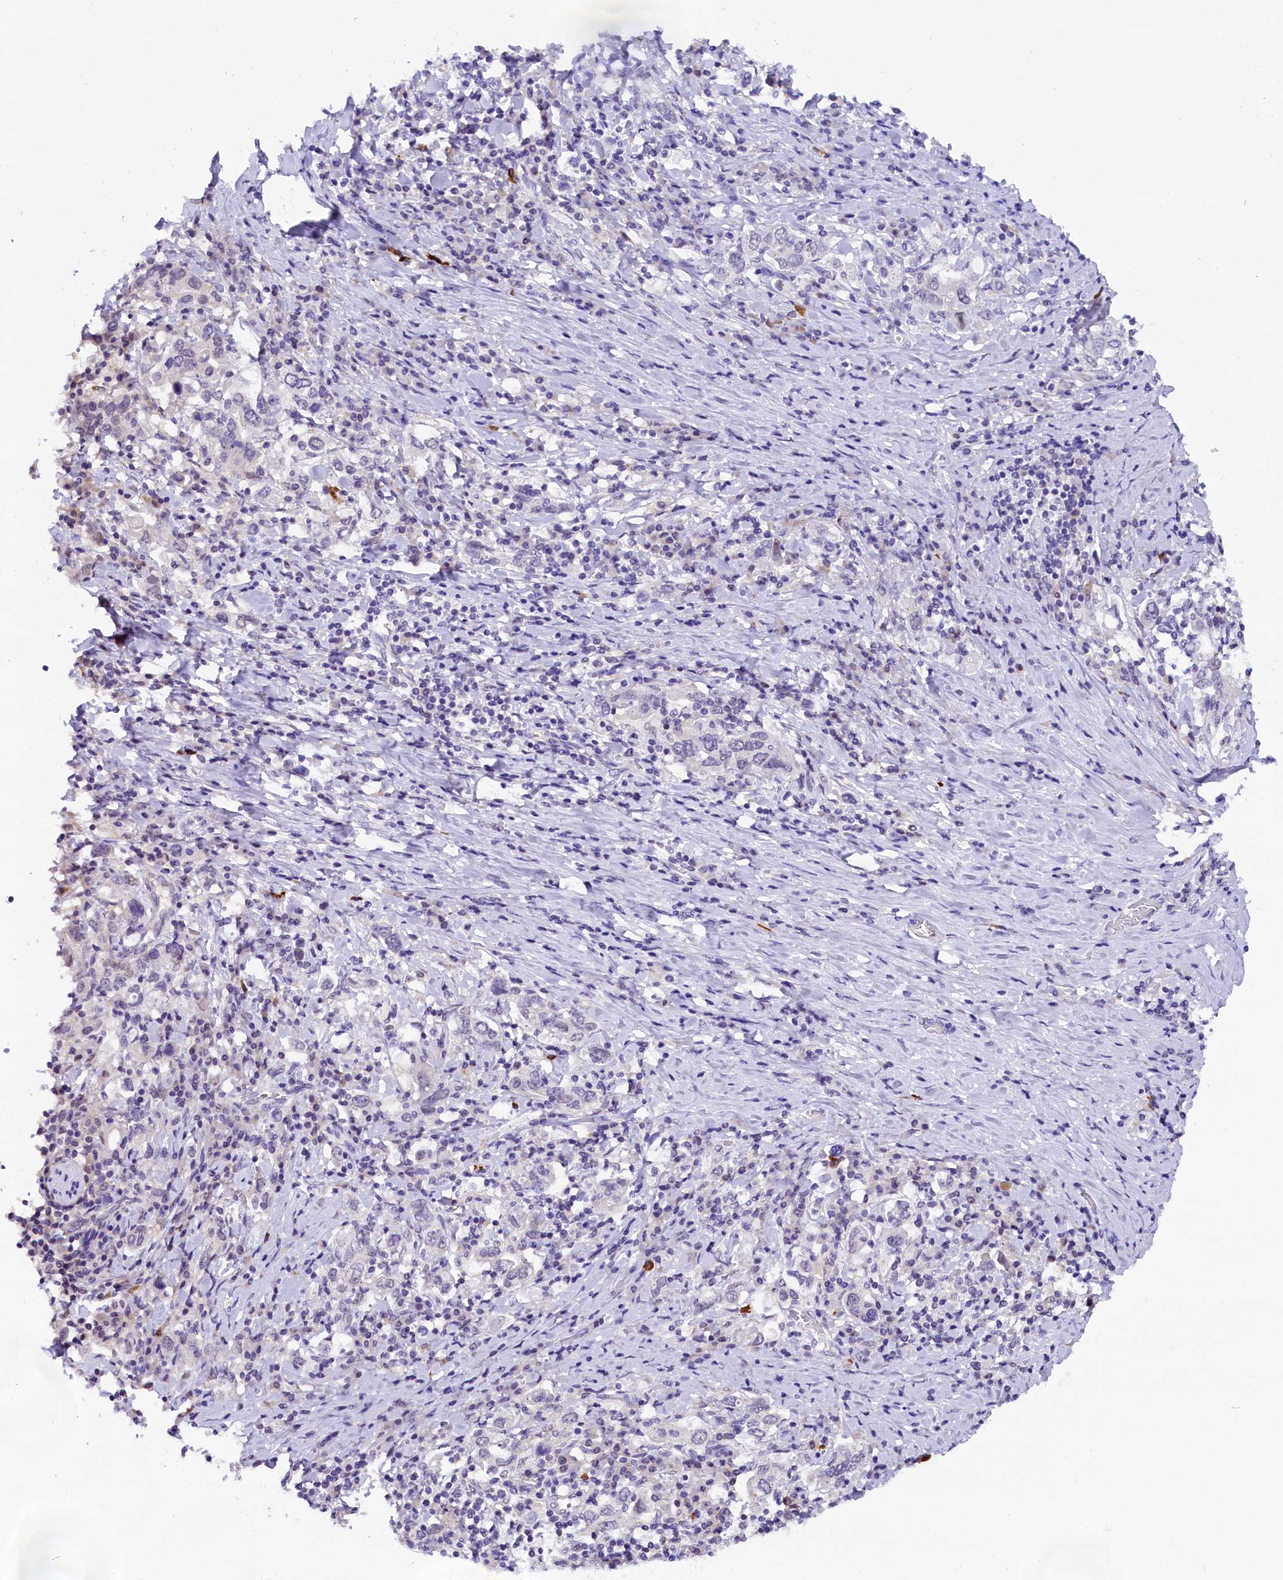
{"staining": {"intensity": "negative", "quantity": "none", "location": "none"}, "tissue": "stomach cancer", "cell_type": "Tumor cells", "image_type": "cancer", "snomed": [{"axis": "morphology", "description": "Adenocarcinoma, NOS"}, {"axis": "topography", "description": "Stomach, upper"}, {"axis": "topography", "description": "Stomach"}], "caption": "Immunohistochemical staining of stomach adenocarcinoma exhibits no significant staining in tumor cells. Nuclei are stained in blue.", "gene": "IQCN", "patient": {"sex": "male", "age": 62}}